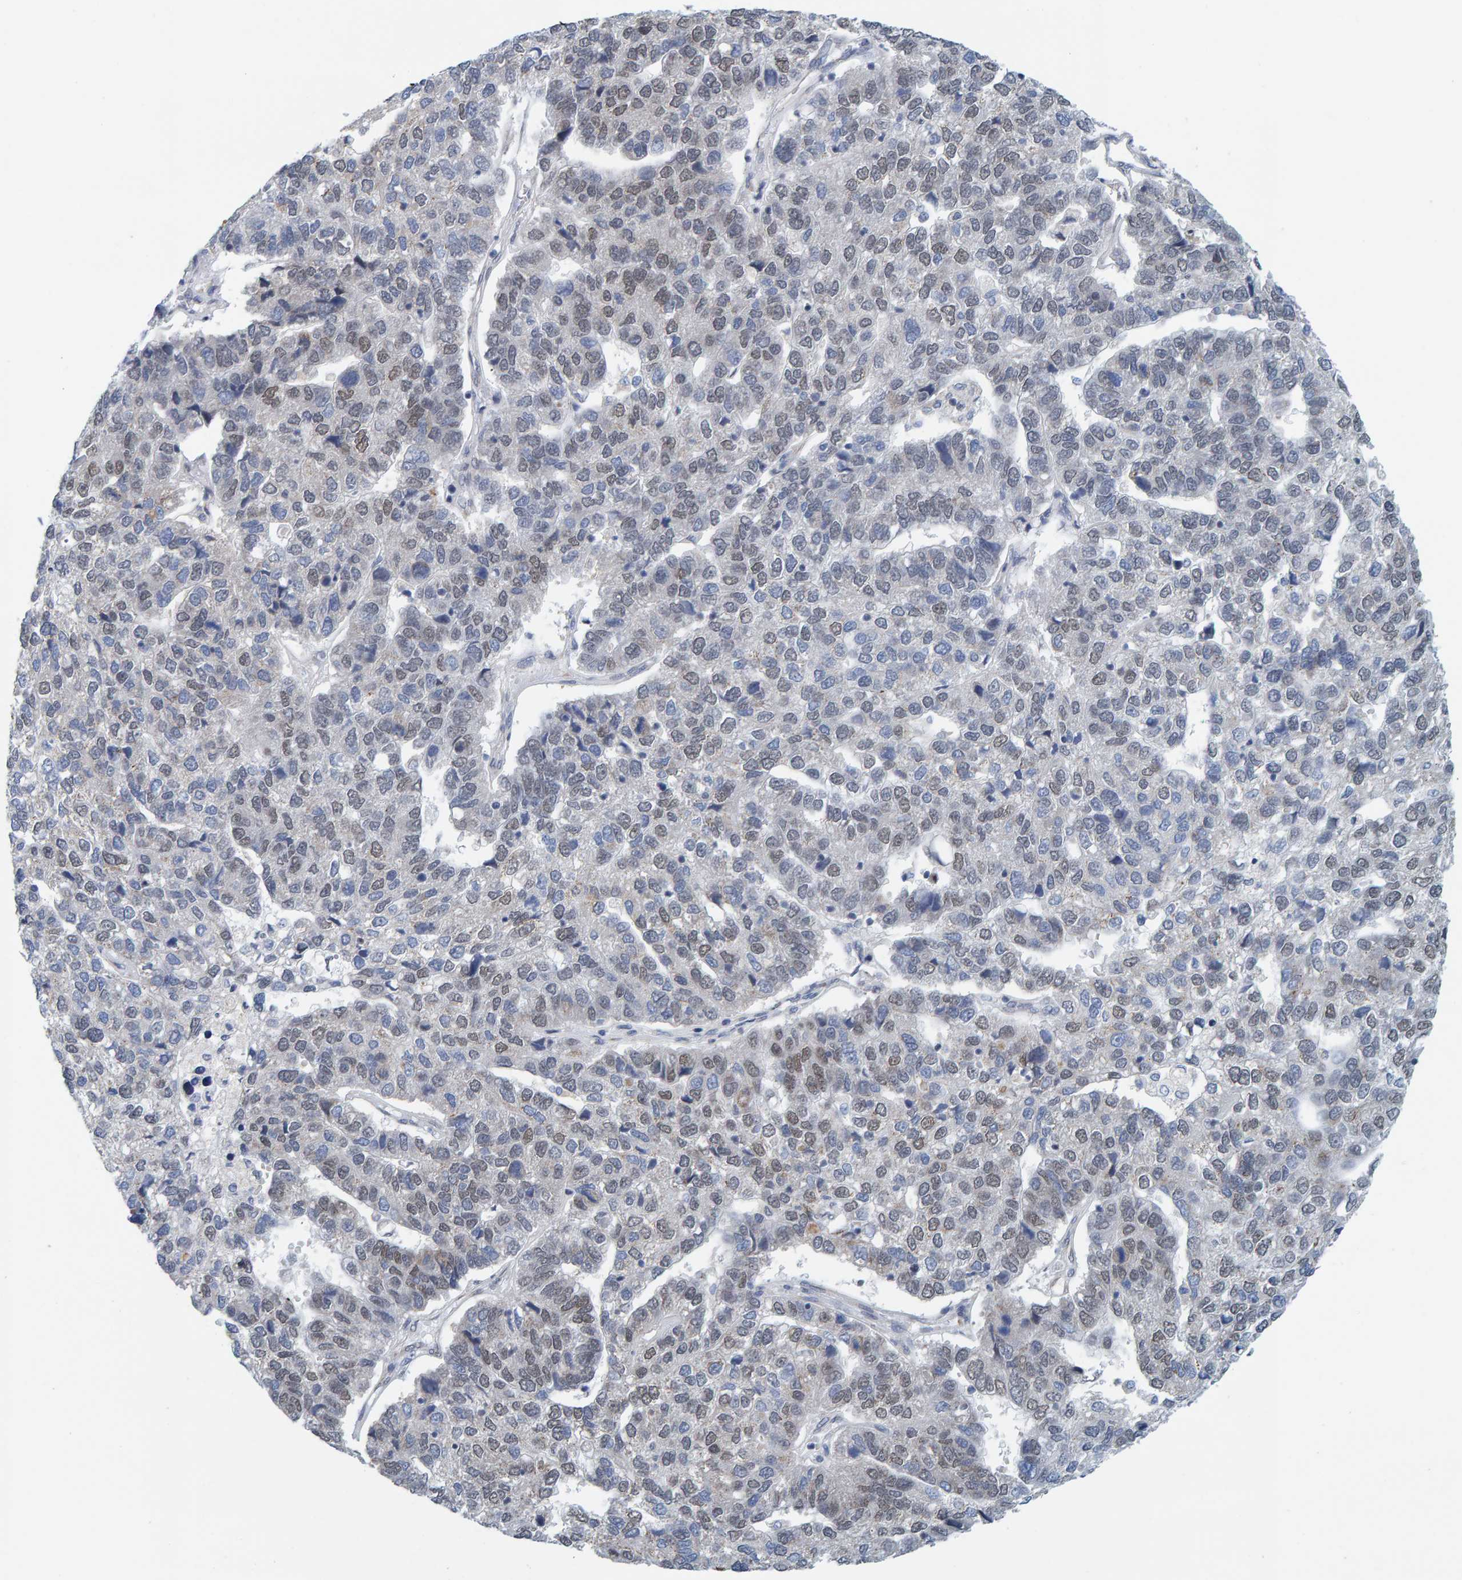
{"staining": {"intensity": "weak", "quantity": "25%-75%", "location": "nuclear"}, "tissue": "pancreatic cancer", "cell_type": "Tumor cells", "image_type": "cancer", "snomed": [{"axis": "morphology", "description": "Adenocarcinoma, NOS"}, {"axis": "topography", "description": "Pancreas"}], "caption": "Pancreatic cancer (adenocarcinoma) stained for a protein reveals weak nuclear positivity in tumor cells.", "gene": "SCRN2", "patient": {"sex": "female", "age": 61}}